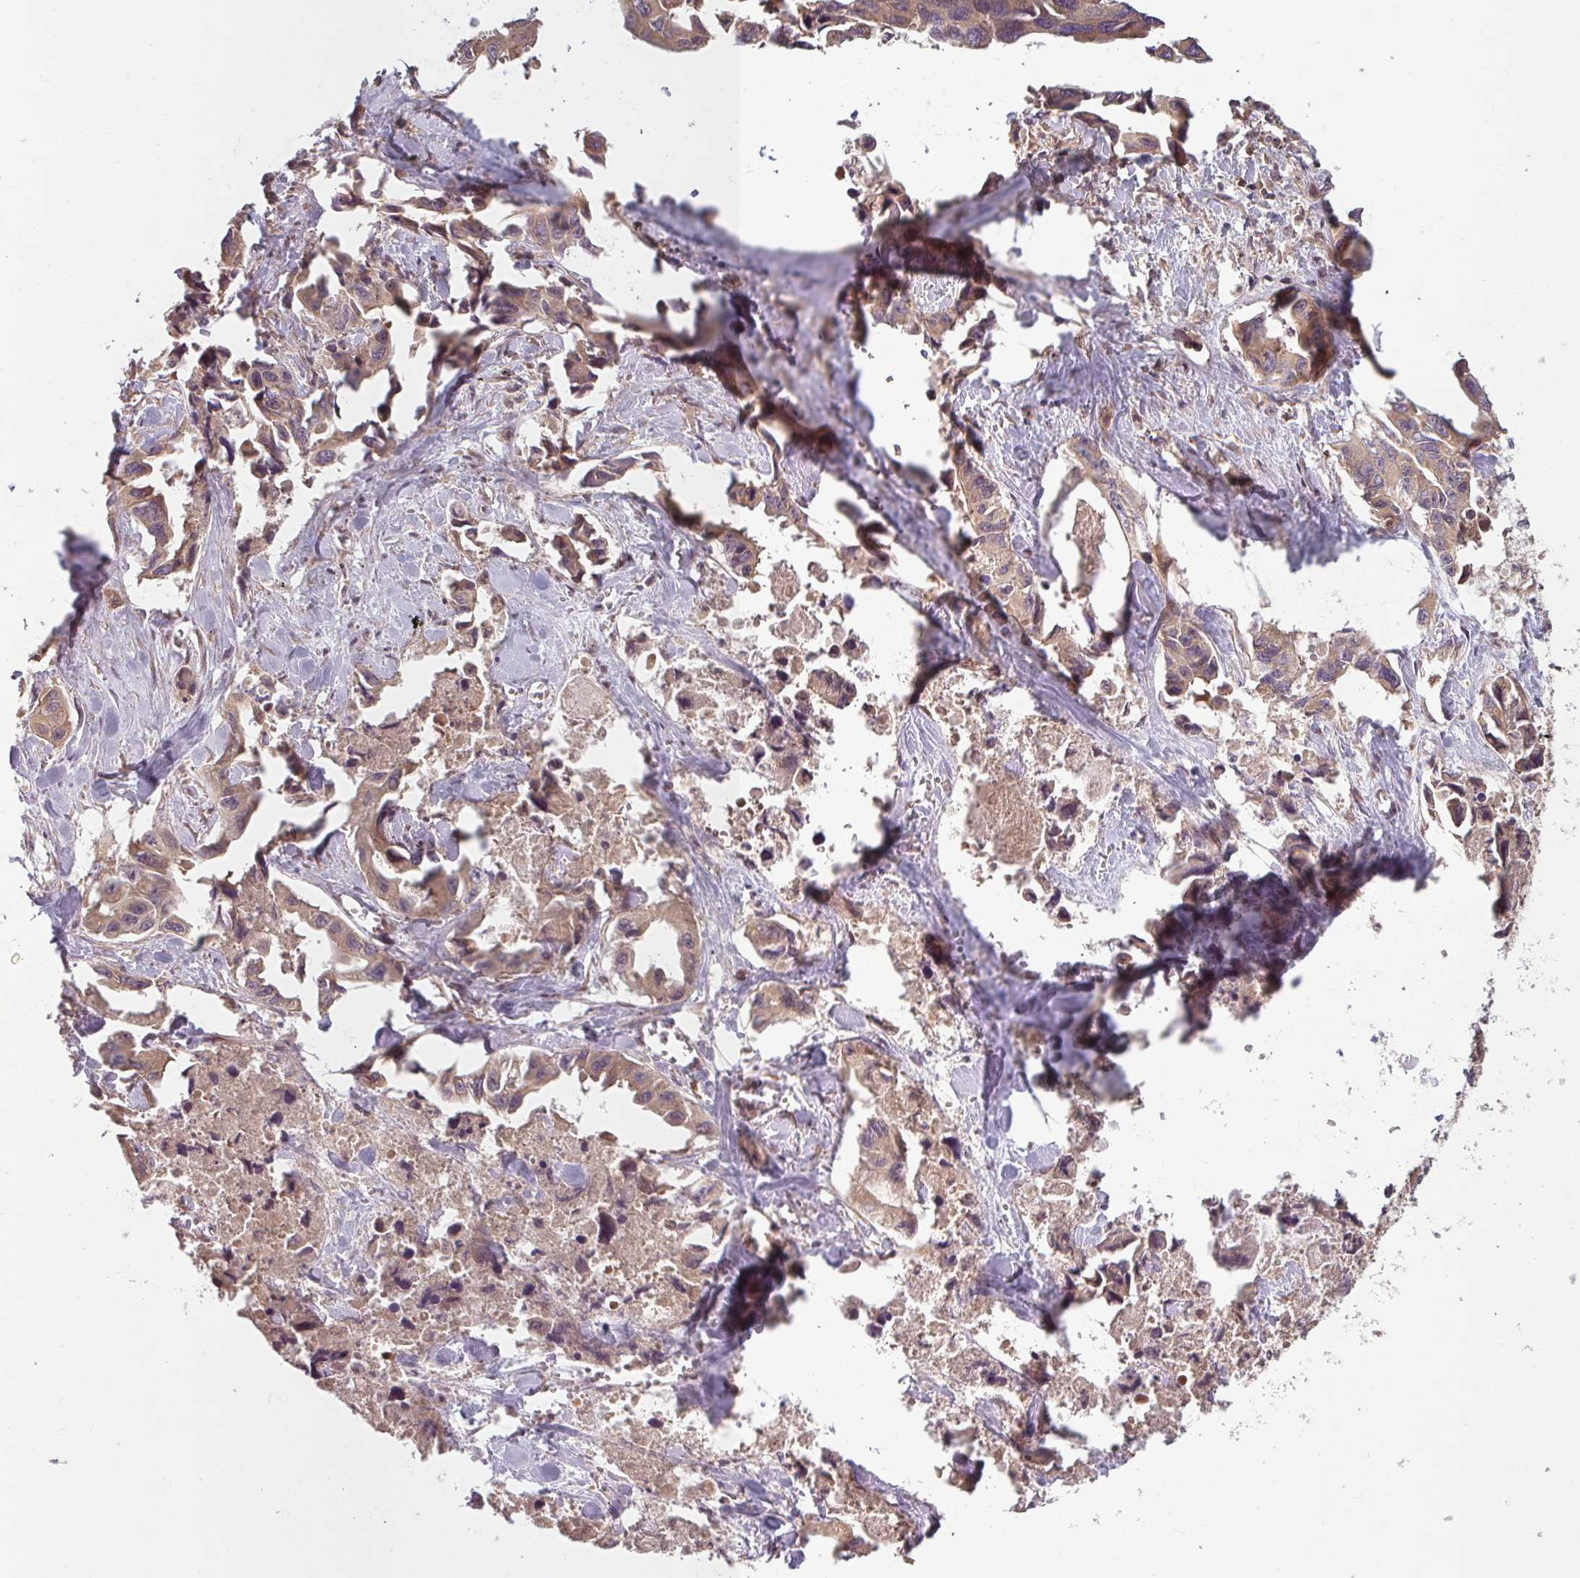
{"staining": {"intensity": "moderate", "quantity": "25%-75%", "location": "cytoplasmic/membranous"}, "tissue": "lung cancer", "cell_type": "Tumor cells", "image_type": "cancer", "snomed": [{"axis": "morphology", "description": "Adenocarcinoma, NOS"}, {"axis": "topography", "description": "Lung"}], "caption": "The immunohistochemical stain shows moderate cytoplasmic/membranous positivity in tumor cells of lung cancer (adenocarcinoma) tissue.", "gene": "RNF31", "patient": {"sex": "male", "age": 64}}